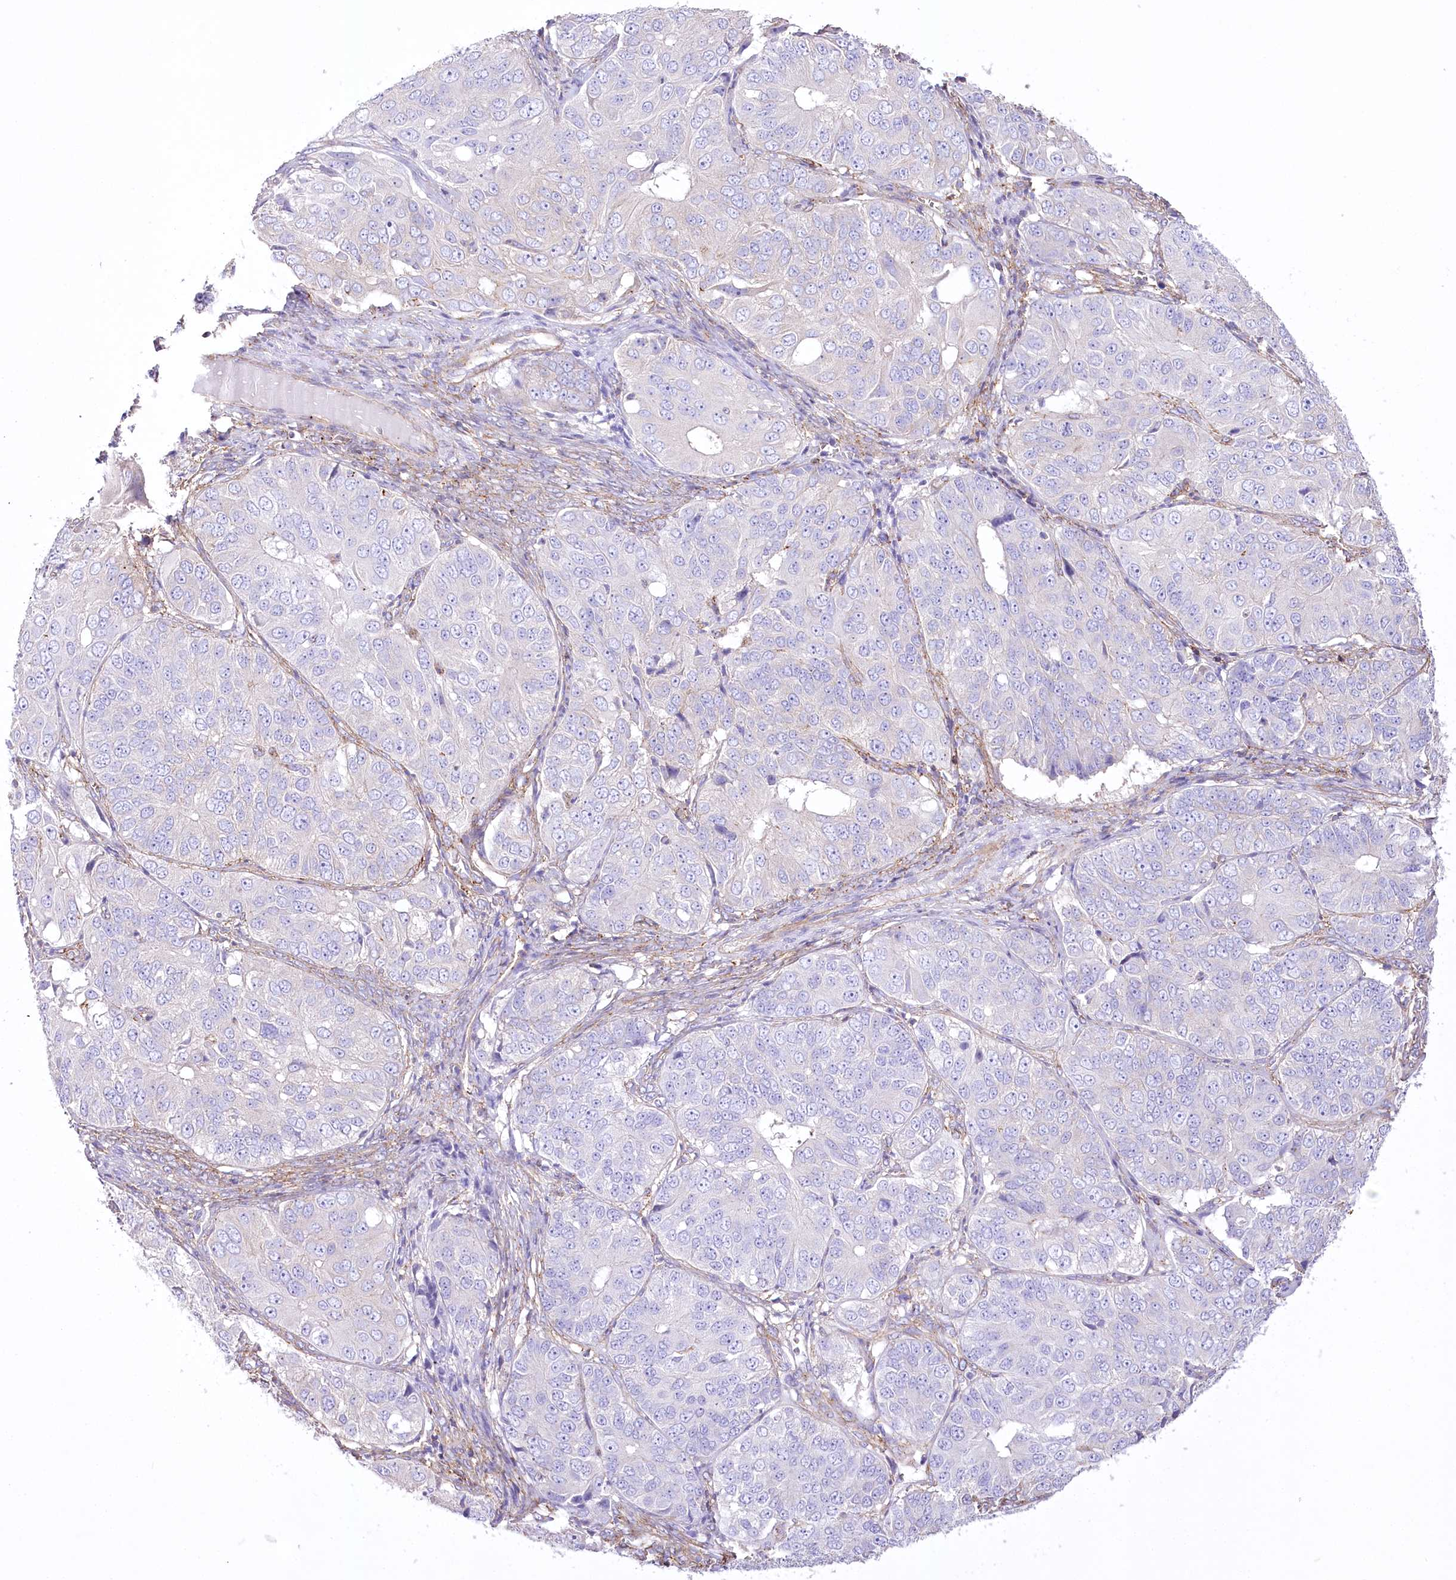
{"staining": {"intensity": "negative", "quantity": "none", "location": "none"}, "tissue": "ovarian cancer", "cell_type": "Tumor cells", "image_type": "cancer", "snomed": [{"axis": "morphology", "description": "Carcinoma, endometroid"}, {"axis": "topography", "description": "Ovary"}], "caption": "Micrograph shows no significant protein positivity in tumor cells of endometroid carcinoma (ovarian).", "gene": "FAM216A", "patient": {"sex": "female", "age": 51}}